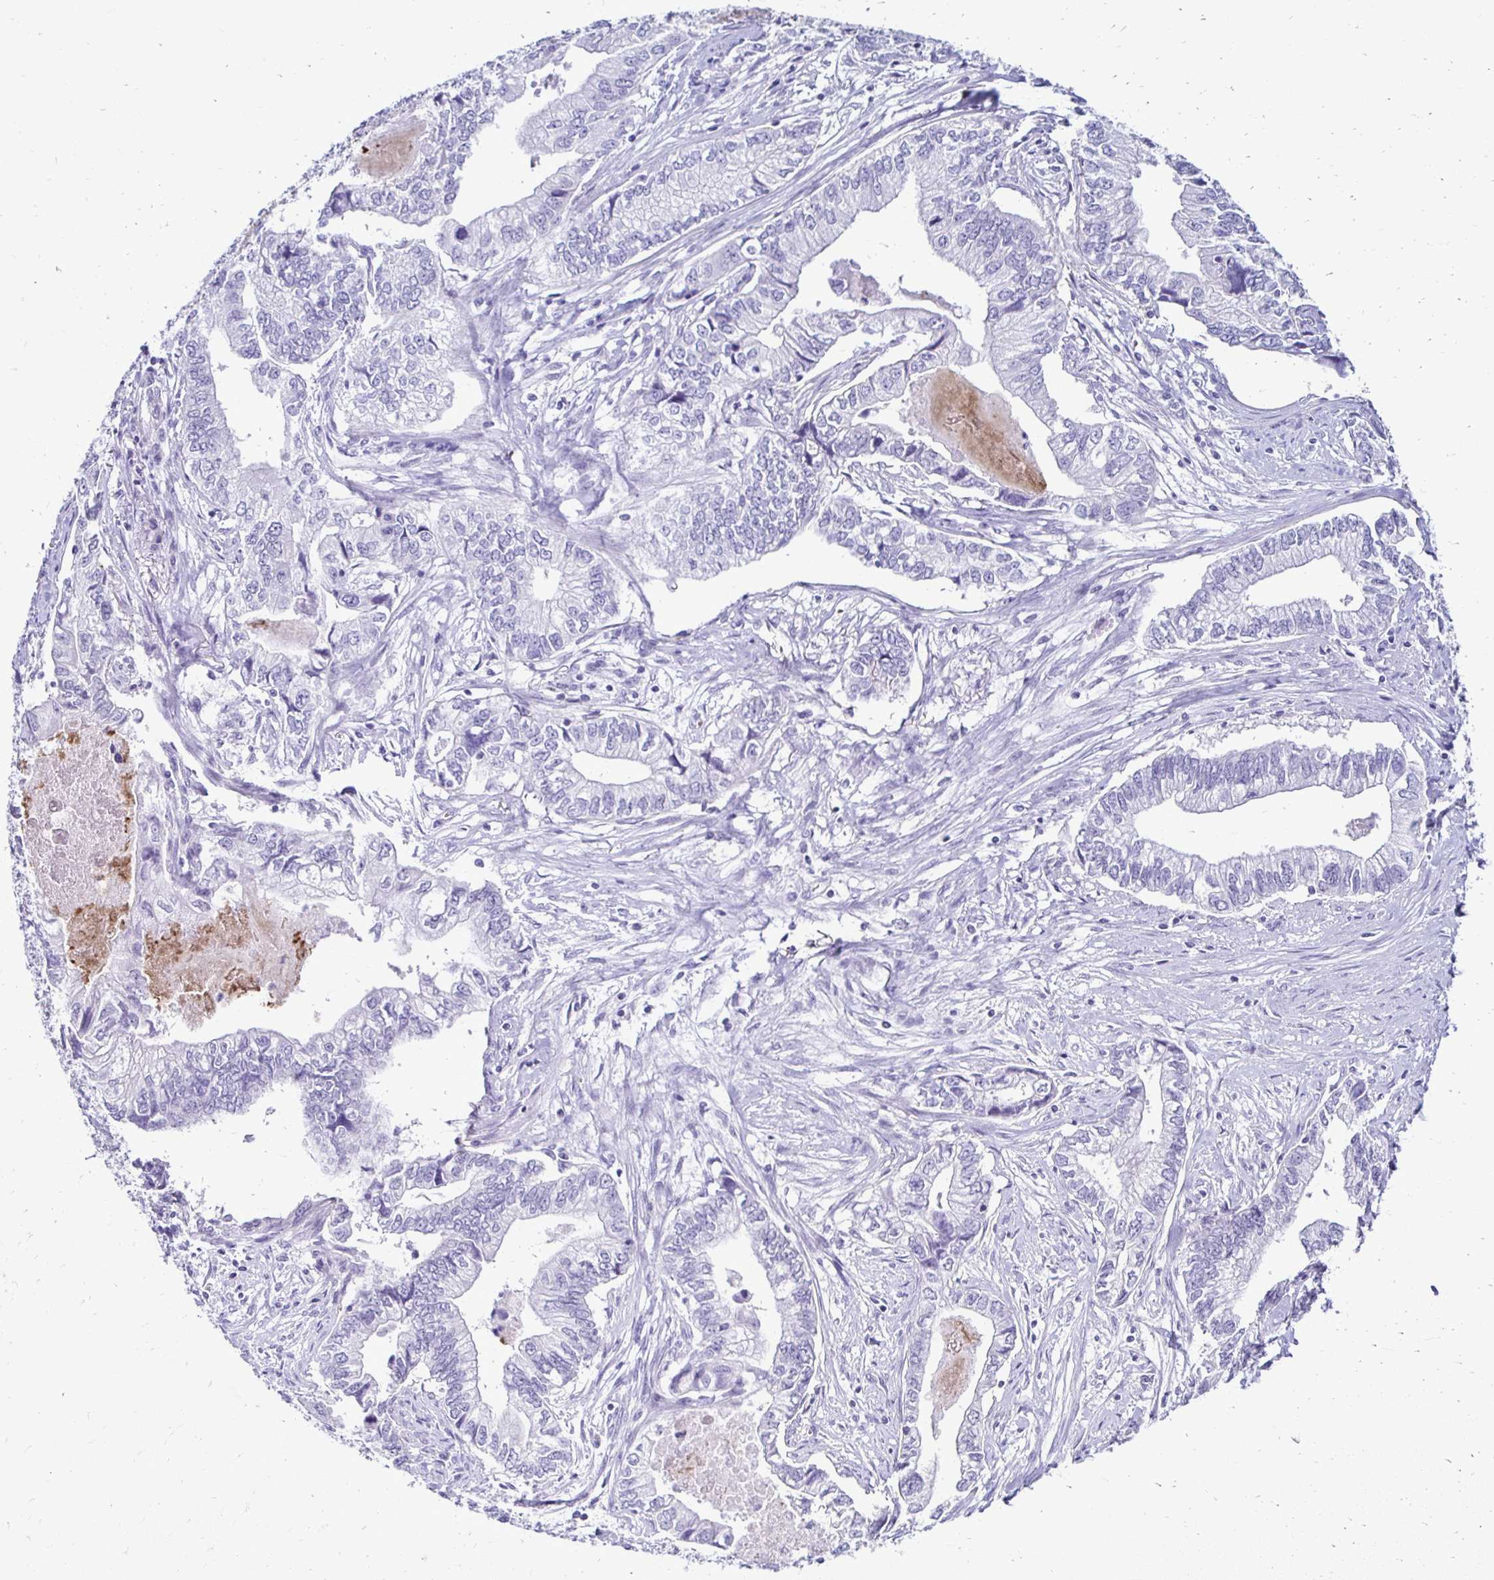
{"staining": {"intensity": "negative", "quantity": "none", "location": "none"}, "tissue": "stomach cancer", "cell_type": "Tumor cells", "image_type": "cancer", "snomed": [{"axis": "morphology", "description": "Adenocarcinoma, NOS"}, {"axis": "topography", "description": "Pancreas"}, {"axis": "topography", "description": "Stomach, upper"}], "caption": "Histopathology image shows no significant protein staining in tumor cells of stomach cancer (adenocarcinoma).", "gene": "RHBDL3", "patient": {"sex": "male", "age": 77}}